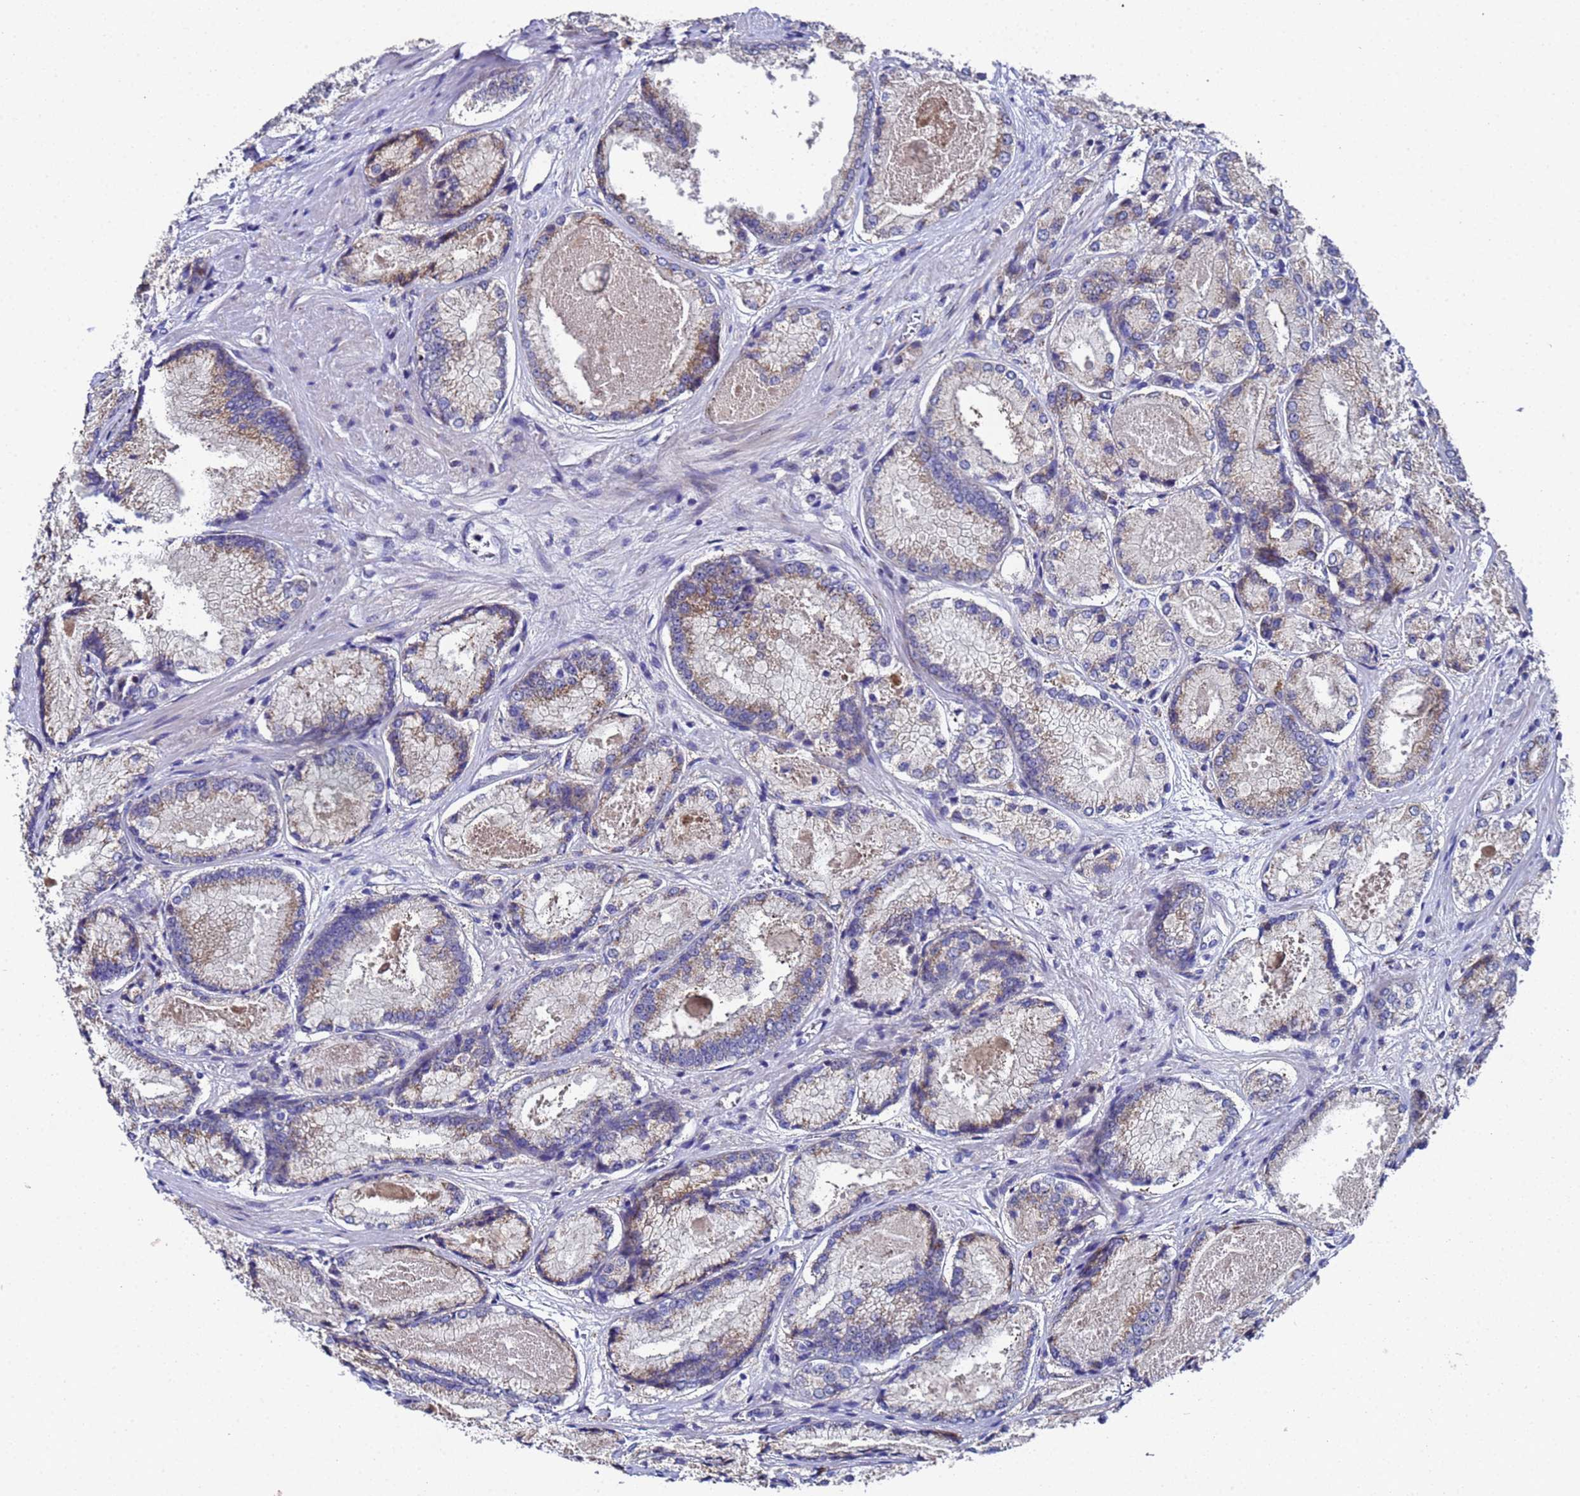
{"staining": {"intensity": "moderate", "quantity": "25%-75%", "location": "cytoplasmic/membranous"}, "tissue": "prostate cancer", "cell_type": "Tumor cells", "image_type": "cancer", "snomed": [{"axis": "morphology", "description": "Adenocarcinoma, Low grade"}, {"axis": "topography", "description": "Prostate"}], "caption": "High-power microscopy captured an immunohistochemistry image of adenocarcinoma (low-grade) (prostate), revealing moderate cytoplasmic/membranous staining in approximately 25%-75% of tumor cells.", "gene": "NSUN6", "patient": {"sex": "male", "age": 74}}